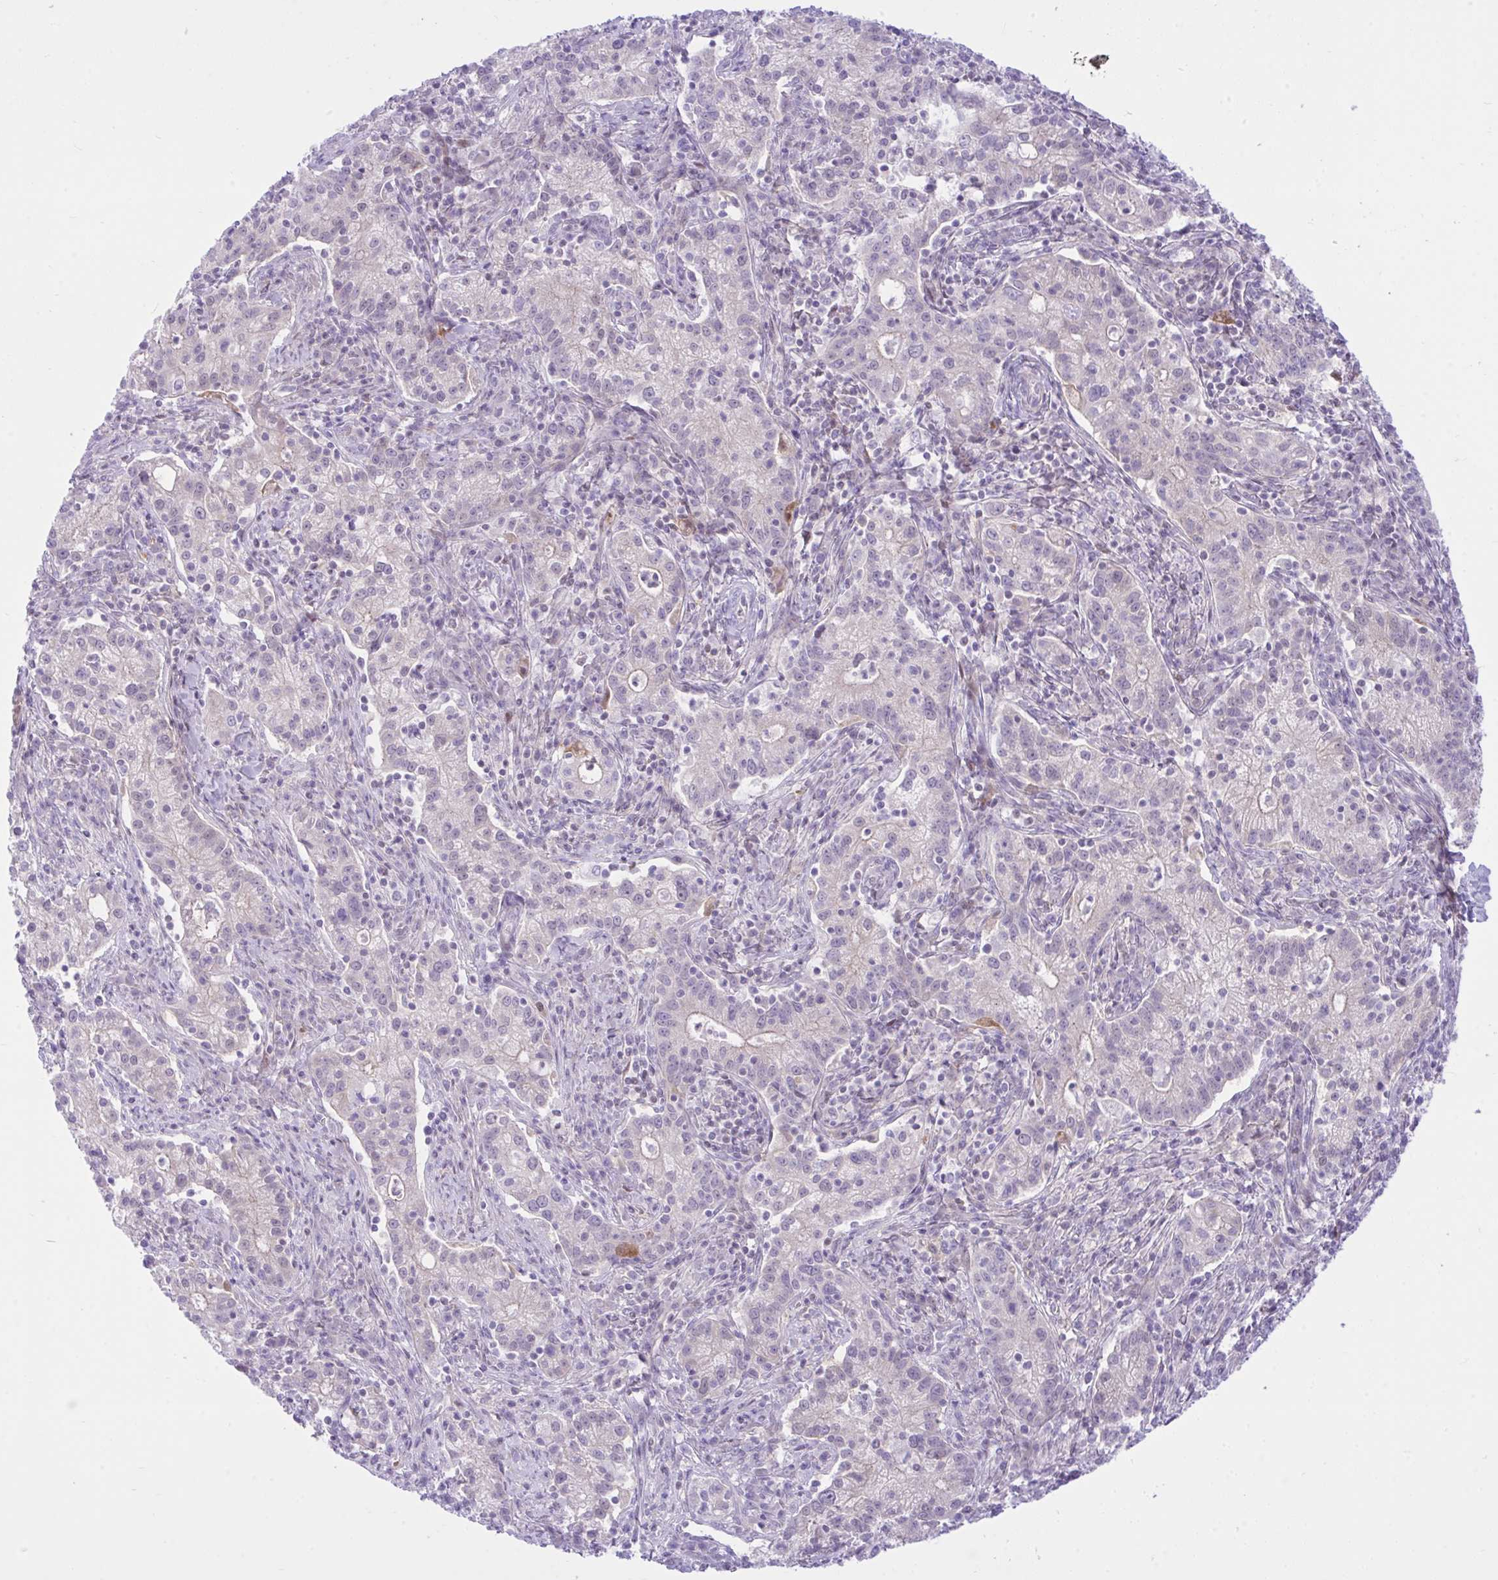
{"staining": {"intensity": "negative", "quantity": "none", "location": "none"}, "tissue": "cervical cancer", "cell_type": "Tumor cells", "image_type": "cancer", "snomed": [{"axis": "morphology", "description": "Normal tissue, NOS"}, {"axis": "morphology", "description": "Adenocarcinoma, NOS"}, {"axis": "topography", "description": "Cervix"}], "caption": "Immunohistochemistry of cervical cancer exhibits no staining in tumor cells.", "gene": "ZNF101", "patient": {"sex": "female", "age": 44}}